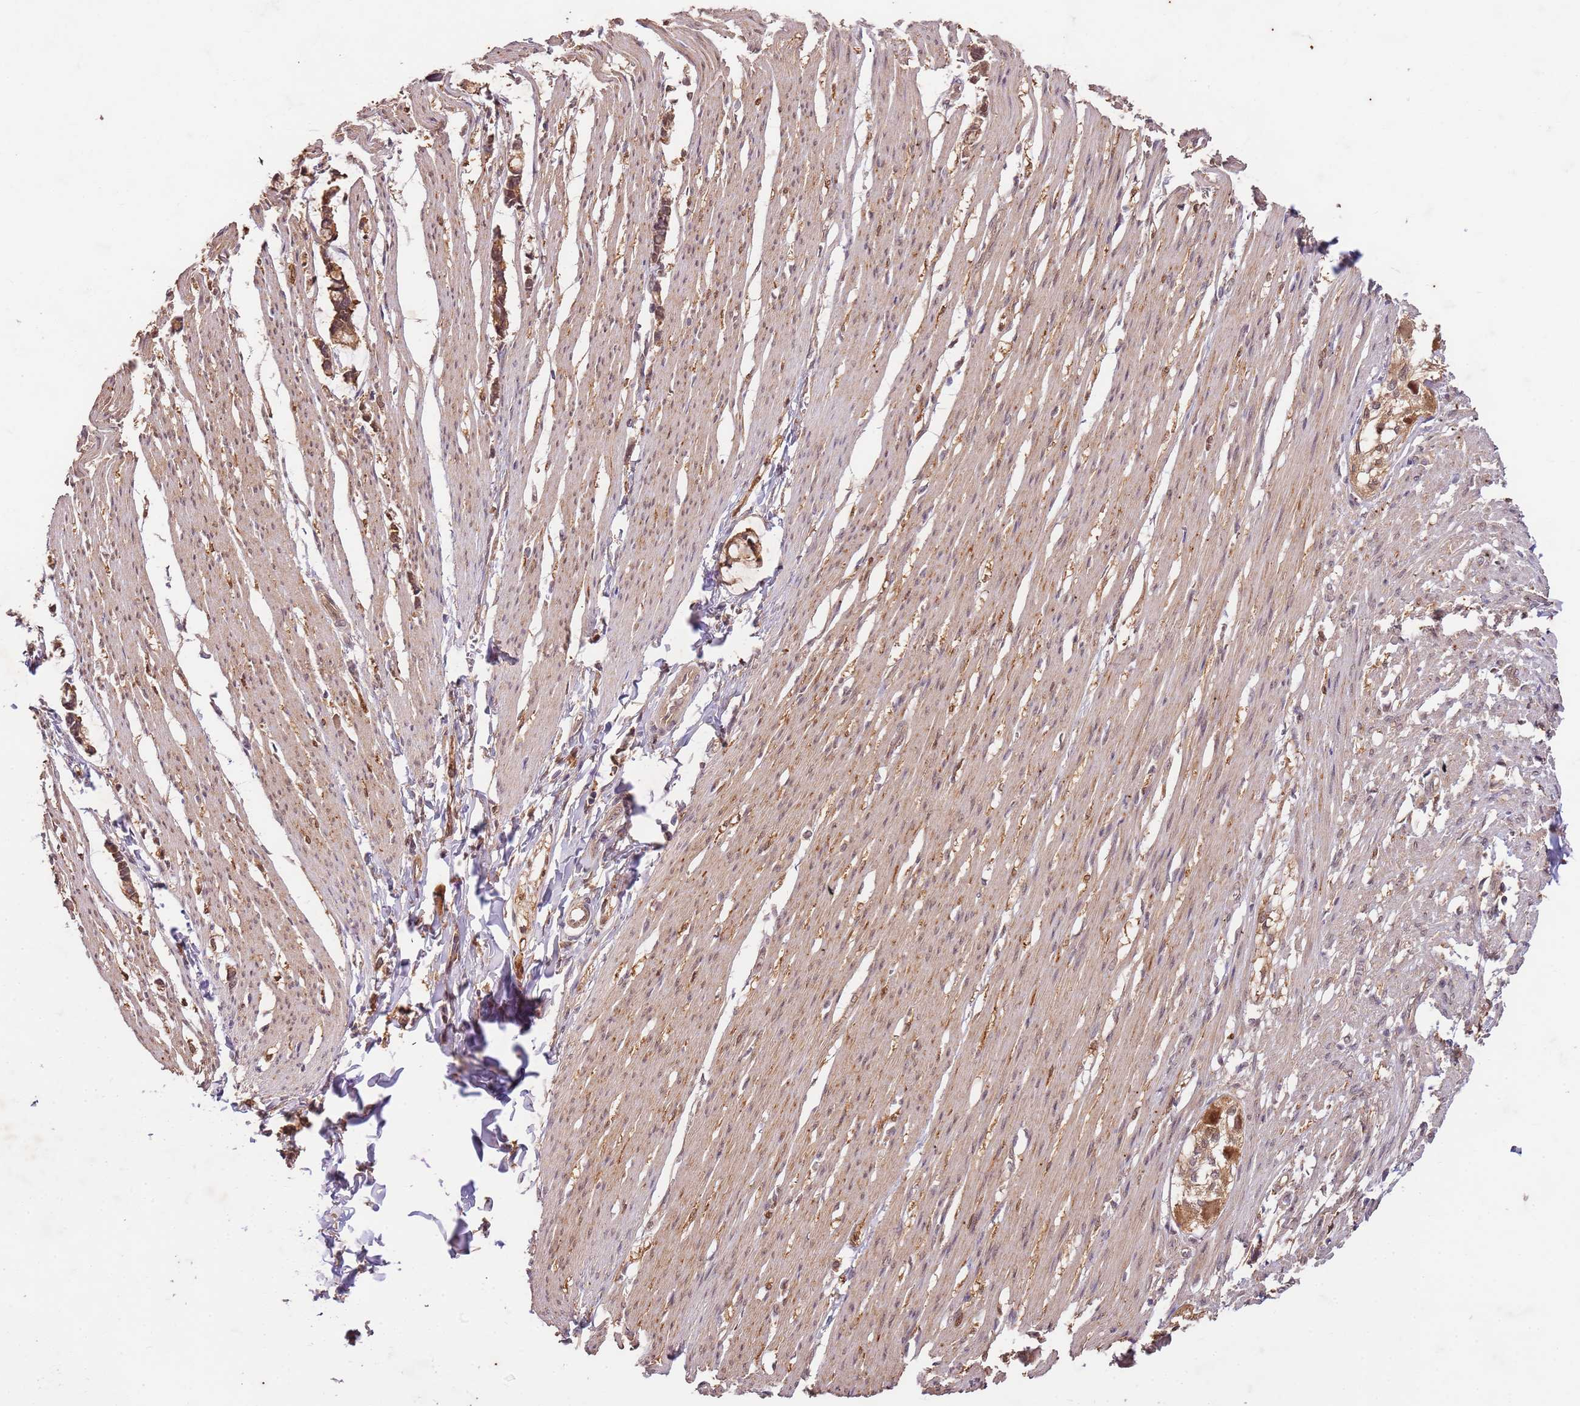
{"staining": {"intensity": "moderate", "quantity": "25%-75%", "location": "nuclear"}, "tissue": "smooth muscle", "cell_type": "Smooth muscle cells", "image_type": "normal", "snomed": [{"axis": "morphology", "description": "Normal tissue, NOS"}, {"axis": "morphology", "description": "Adenocarcinoma, NOS"}, {"axis": "topography", "description": "Colon"}, {"axis": "topography", "description": "Peripheral nerve tissue"}], "caption": "The photomicrograph demonstrates staining of unremarkable smooth muscle, revealing moderate nuclear protein expression (brown color) within smooth muscle cells. (DAB = brown stain, brightfield microscopy at high magnification).", "gene": "UBE3A", "patient": {"sex": "male", "age": 14}}